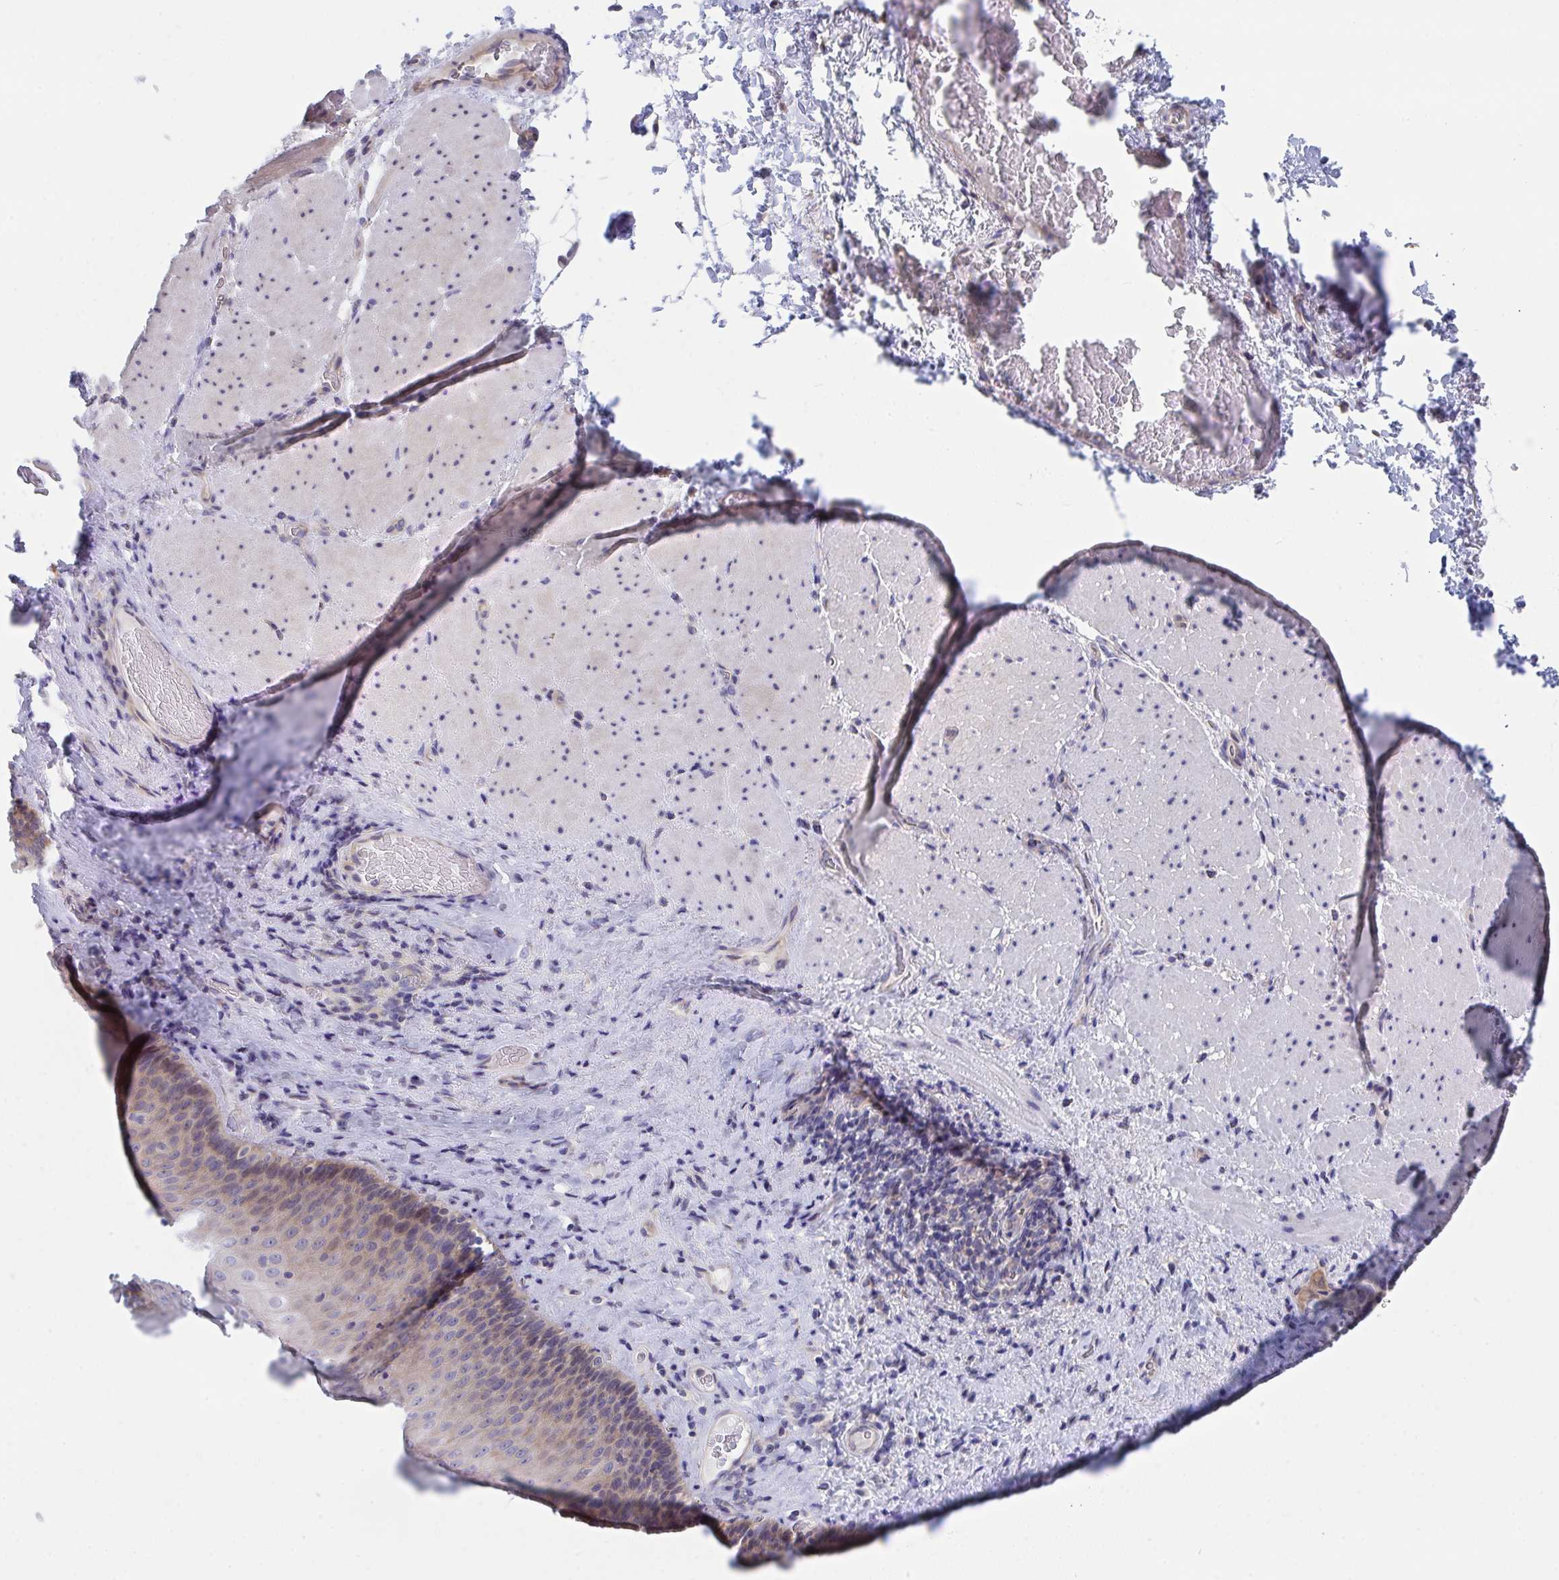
{"staining": {"intensity": "weak", "quantity": "25%-75%", "location": "cytoplasmic/membranous,nuclear"}, "tissue": "esophagus", "cell_type": "Squamous epithelial cells", "image_type": "normal", "snomed": [{"axis": "morphology", "description": "Normal tissue, NOS"}, {"axis": "topography", "description": "Esophagus"}], "caption": "Protein expression analysis of unremarkable human esophagus reveals weak cytoplasmic/membranous,nuclear positivity in about 25%-75% of squamous epithelial cells. The protein is shown in brown color, while the nuclei are stained blue.", "gene": "P2RX3", "patient": {"sex": "male", "age": 62}}